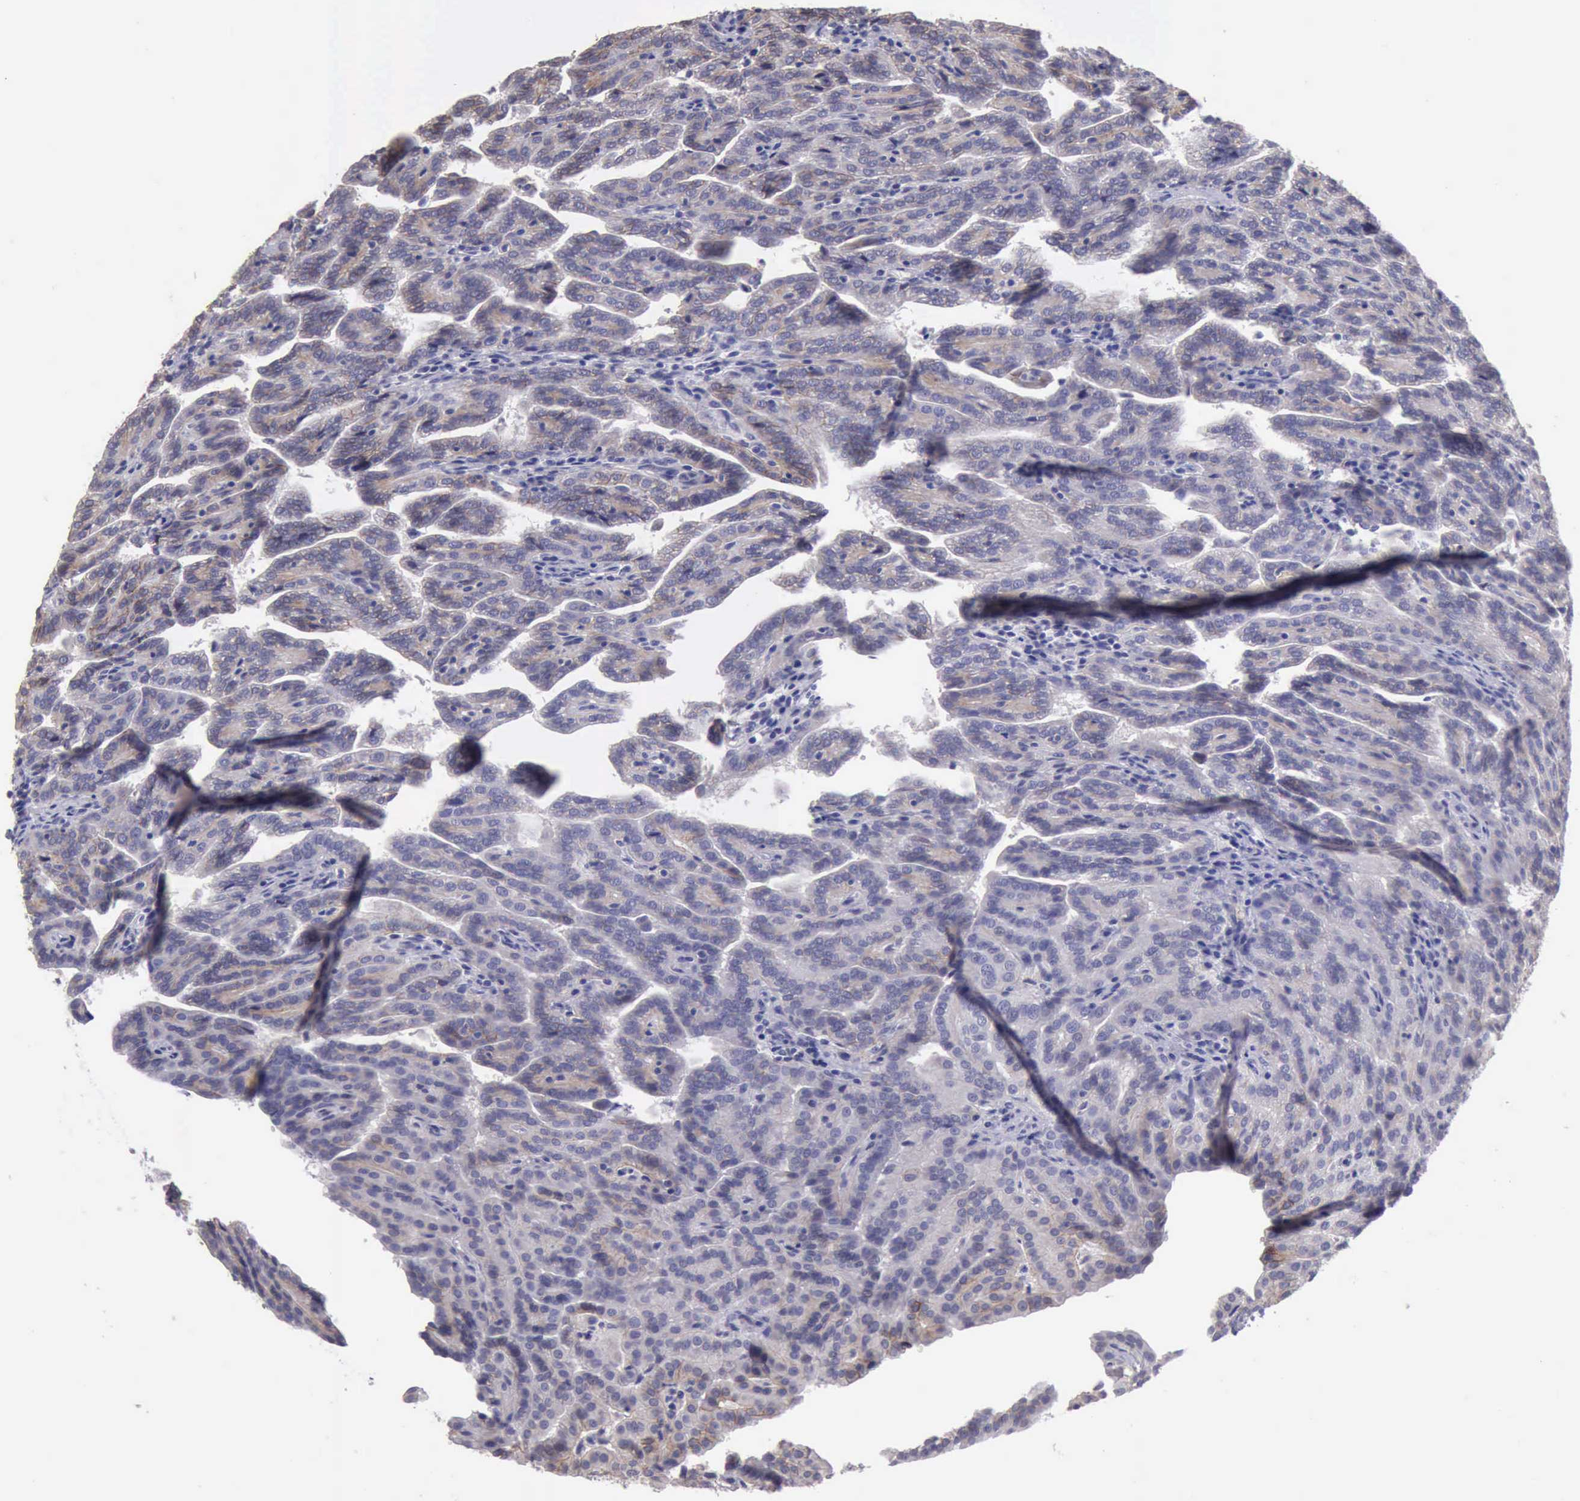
{"staining": {"intensity": "weak", "quantity": ">75%", "location": "cytoplasmic/membranous"}, "tissue": "renal cancer", "cell_type": "Tumor cells", "image_type": "cancer", "snomed": [{"axis": "morphology", "description": "Adenocarcinoma, NOS"}, {"axis": "topography", "description": "Kidney"}], "caption": "A high-resolution histopathology image shows immunohistochemistry (IHC) staining of renal adenocarcinoma, which exhibits weak cytoplasmic/membranous positivity in about >75% of tumor cells.", "gene": "KCND1", "patient": {"sex": "male", "age": 61}}